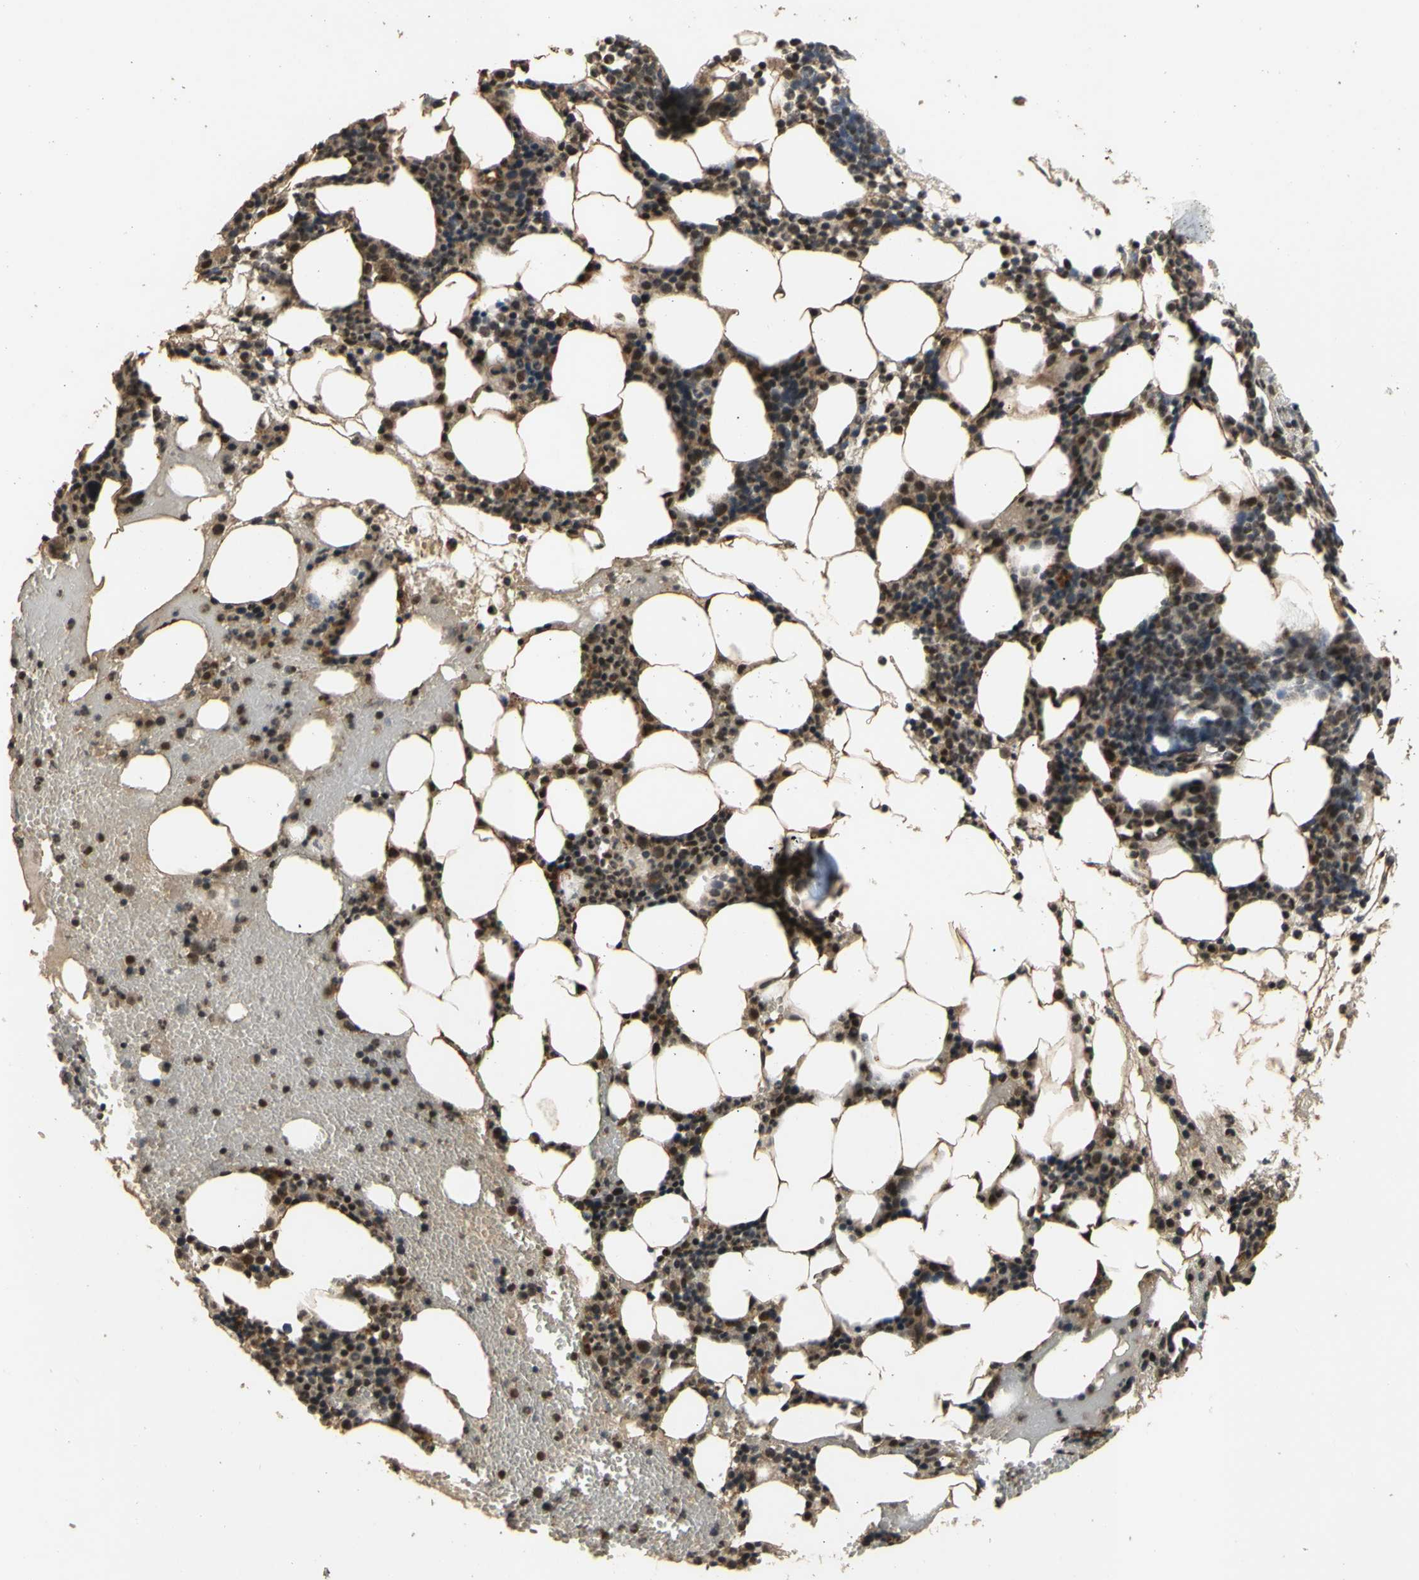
{"staining": {"intensity": "strong", "quantity": ">75%", "location": "cytoplasmic/membranous,nuclear"}, "tissue": "bone marrow", "cell_type": "Hematopoietic cells", "image_type": "normal", "snomed": [{"axis": "morphology", "description": "Normal tissue, NOS"}, {"axis": "morphology", "description": "Inflammation, NOS"}, {"axis": "topography", "description": "Bone marrow"}], "caption": "Strong cytoplasmic/membranous,nuclear expression is present in about >75% of hematopoietic cells in unremarkable bone marrow.", "gene": "GTF2E2", "patient": {"sex": "female", "age": 79}}